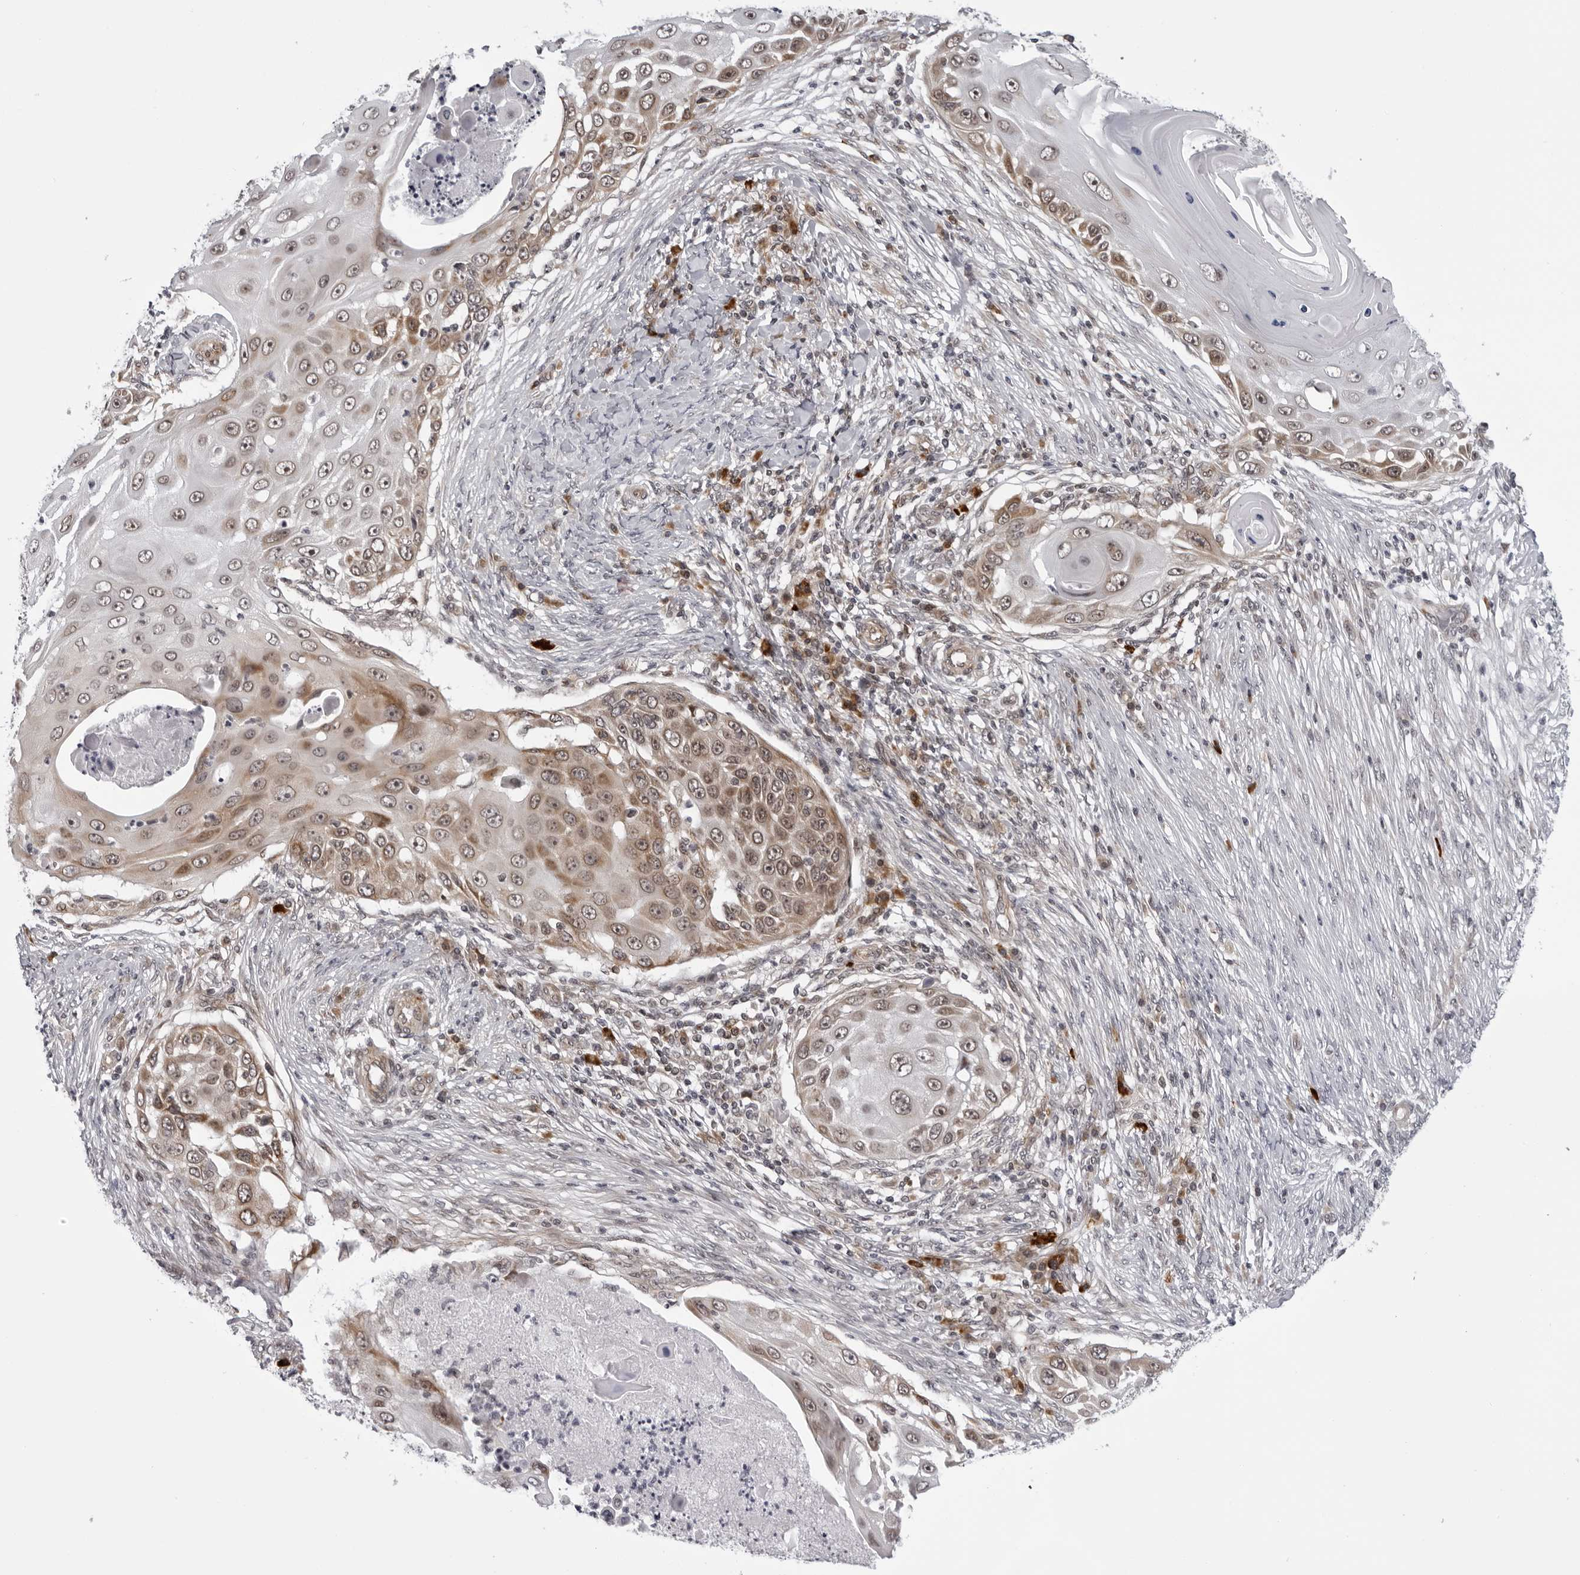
{"staining": {"intensity": "moderate", "quantity": ">75%", "location": "cytoplasmic/membranous"}, "tissue": "skin cancer", "cell_type": "Tumor cells", "image_type": "cancer", "snomed": [{"axis": "morphology", "description": "Squamous cell carcinoma, NOS"}, {"axis": "topography", "description": "Skin"}], "caption": "Skin cancer stained with DAB (3,3'-diaminobenzidine) IHC reveals medium levels of moderate cytoplasmic/membranous staining in approximately >75% of tumor cells.", "gene": "GCSAML", "patient": {"sex": "female", "age": 44}}